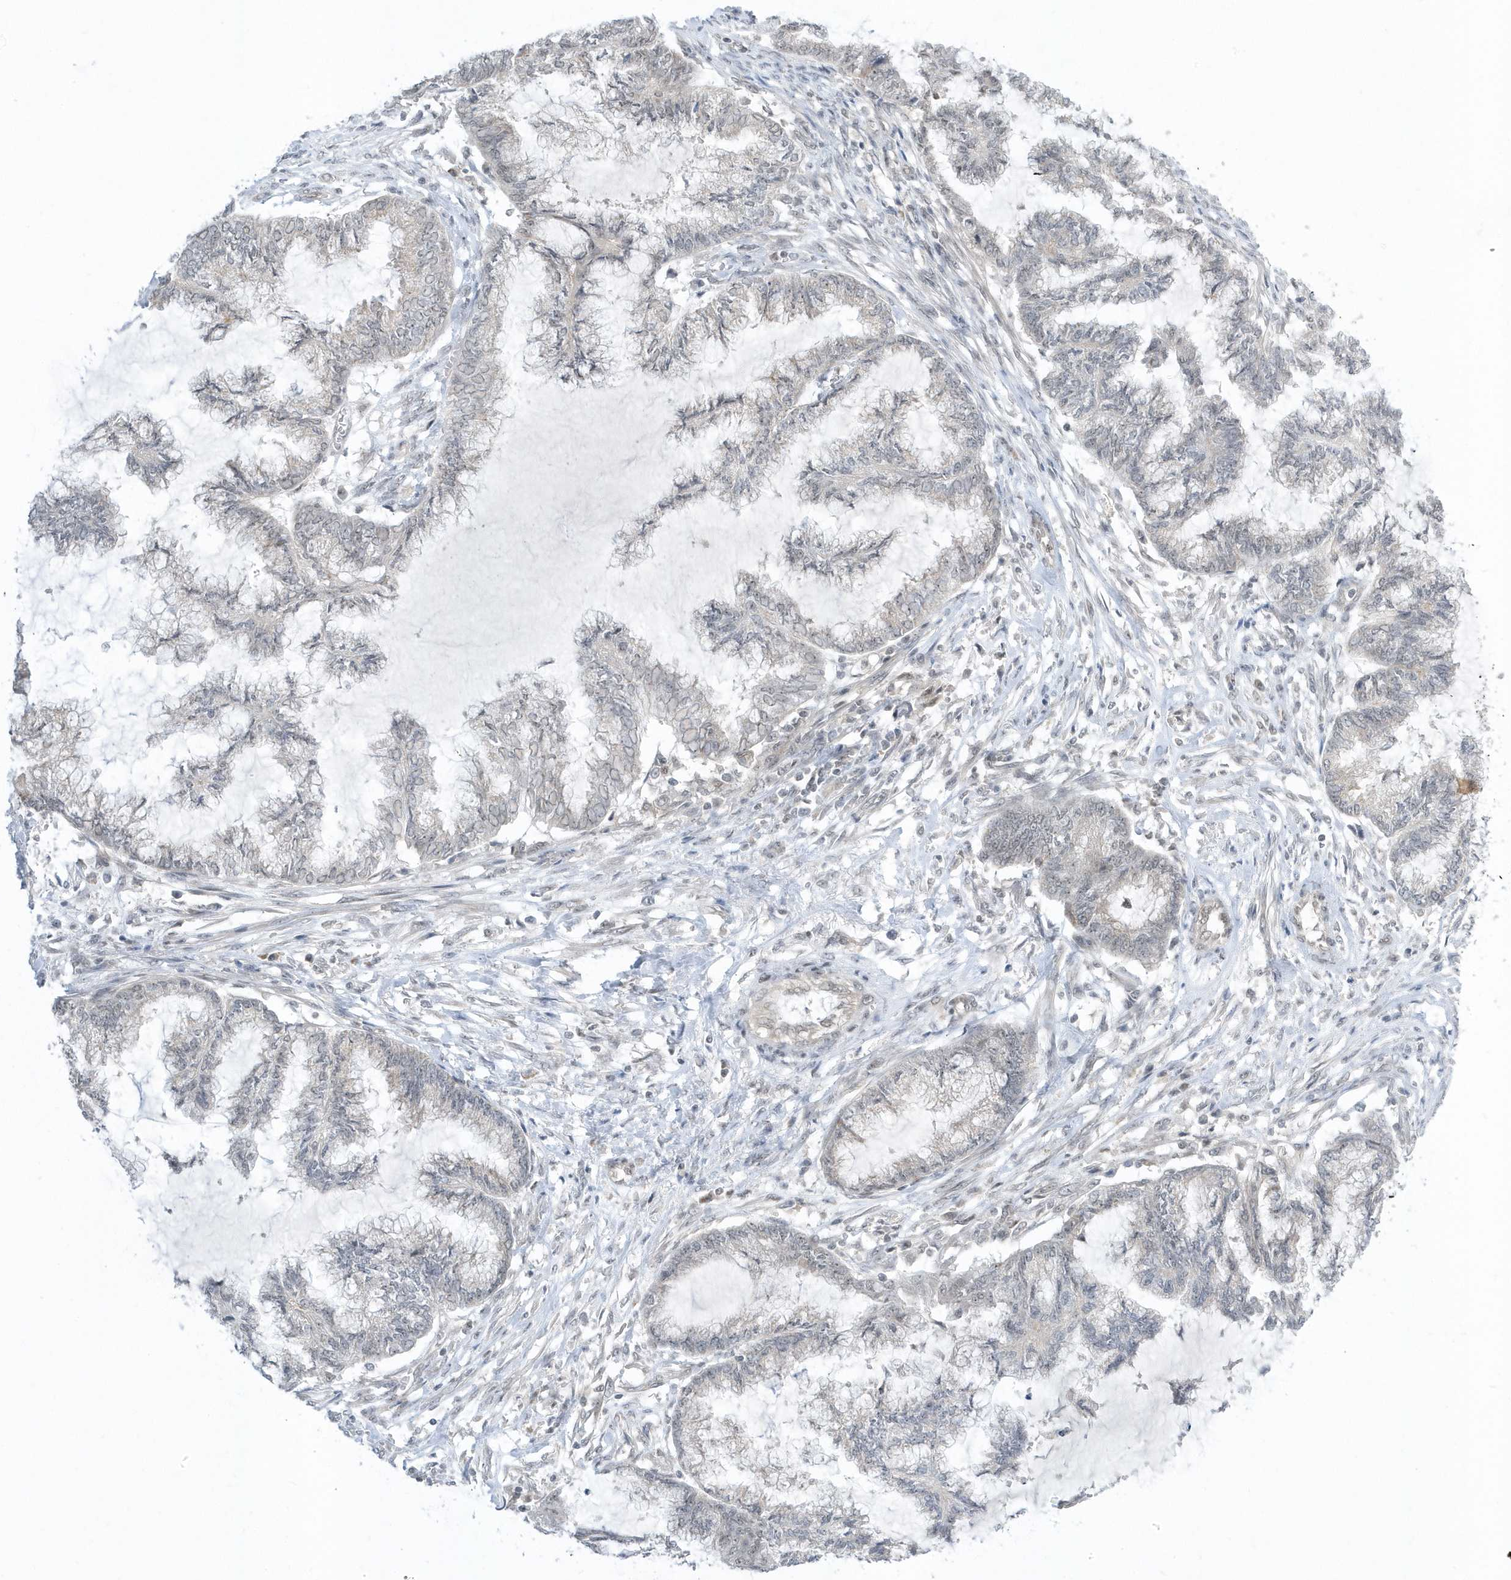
{"staining": {"intensity": "negative", "quantity": "none", "location": "none"}, "tissue": "endometrial cancer", "cell_type": "Tumor cells", "image_type": "cancer", "snomed": [{"axis": "morphology", "description": "Adenocarcinoma, NOS"}, {"axis": "topography", "description": "Endometrium"}], "caption": "High power microscopy histopathology image of an immunohistochemistry photomicrograph of endometrial cancer (adenocarcinoma), revealing no significant positivity in tumor cells.", "gene": "ZNF740", "patient": {"sex": "female", "age": 86}}